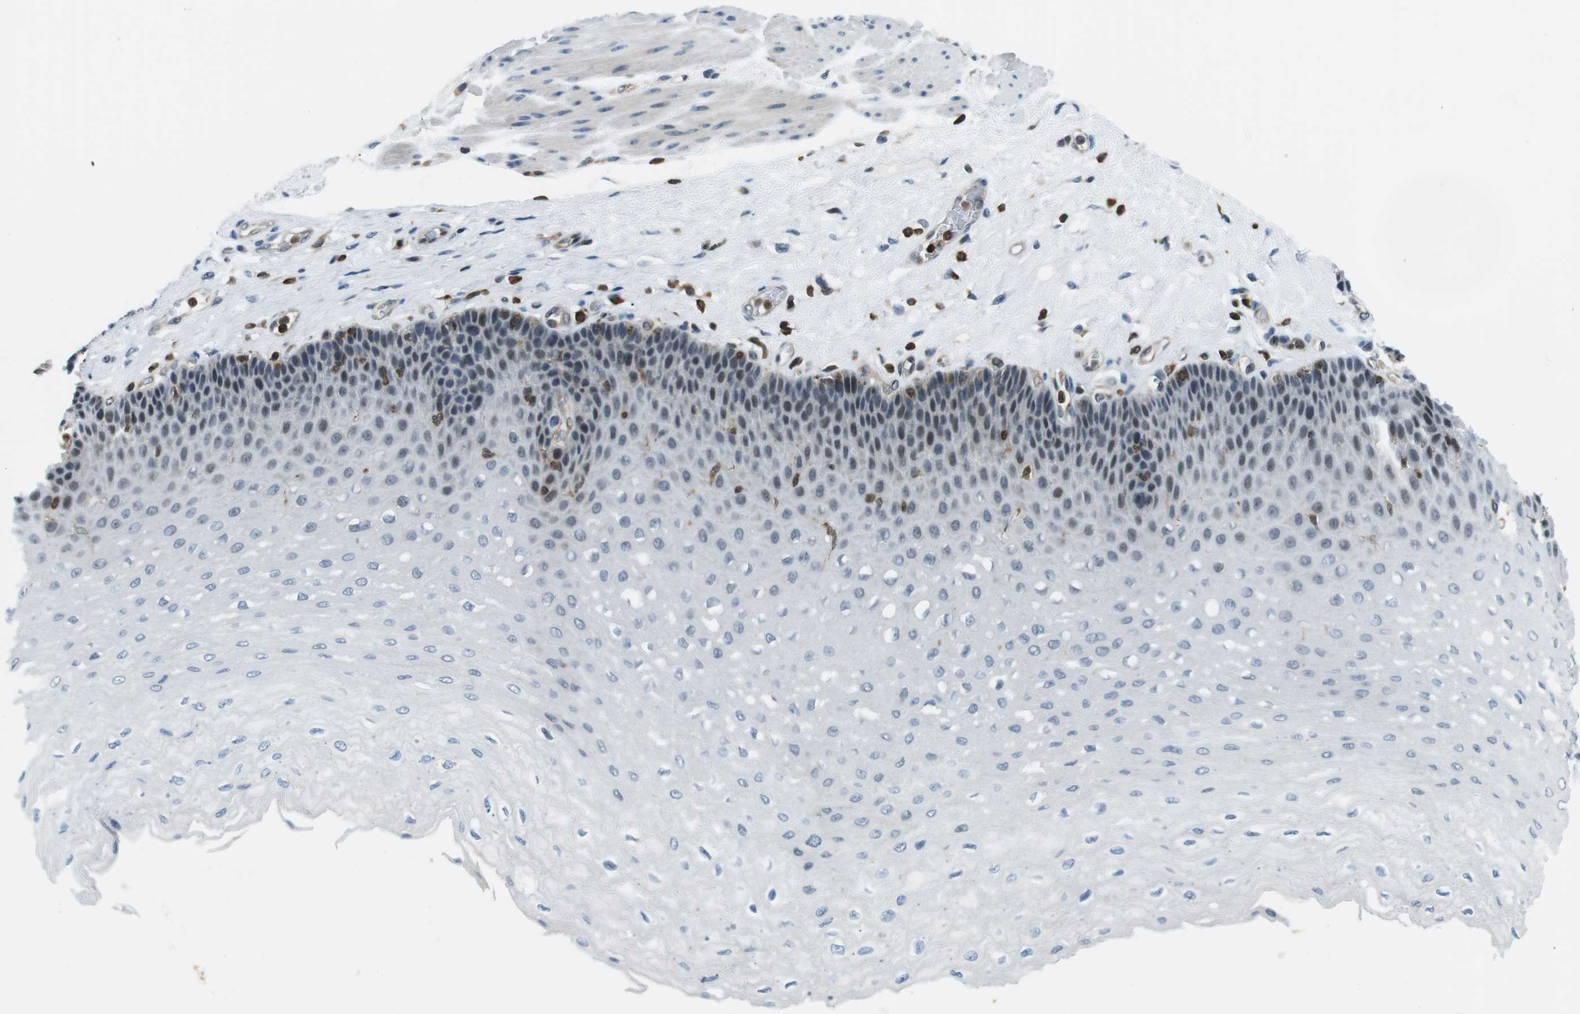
{"staining": {"intensity": "negative", "quantity": "none", "location": "none"}, "tissue": "esophagus", "cell_type": "Squamous epithelial cells", "image_type": "normal", "snomed": [{"axis": "morphology", "description": "Normal tissue, NOS"}, {"axis": "topography", "description": "Esophagus"}], "caption": "Immunohistochemistry of normal human esophagus reveals no positivity in squamous epithelial cells.", "gene": "STK10", "patient": {"sex": "female", "age": 72}}